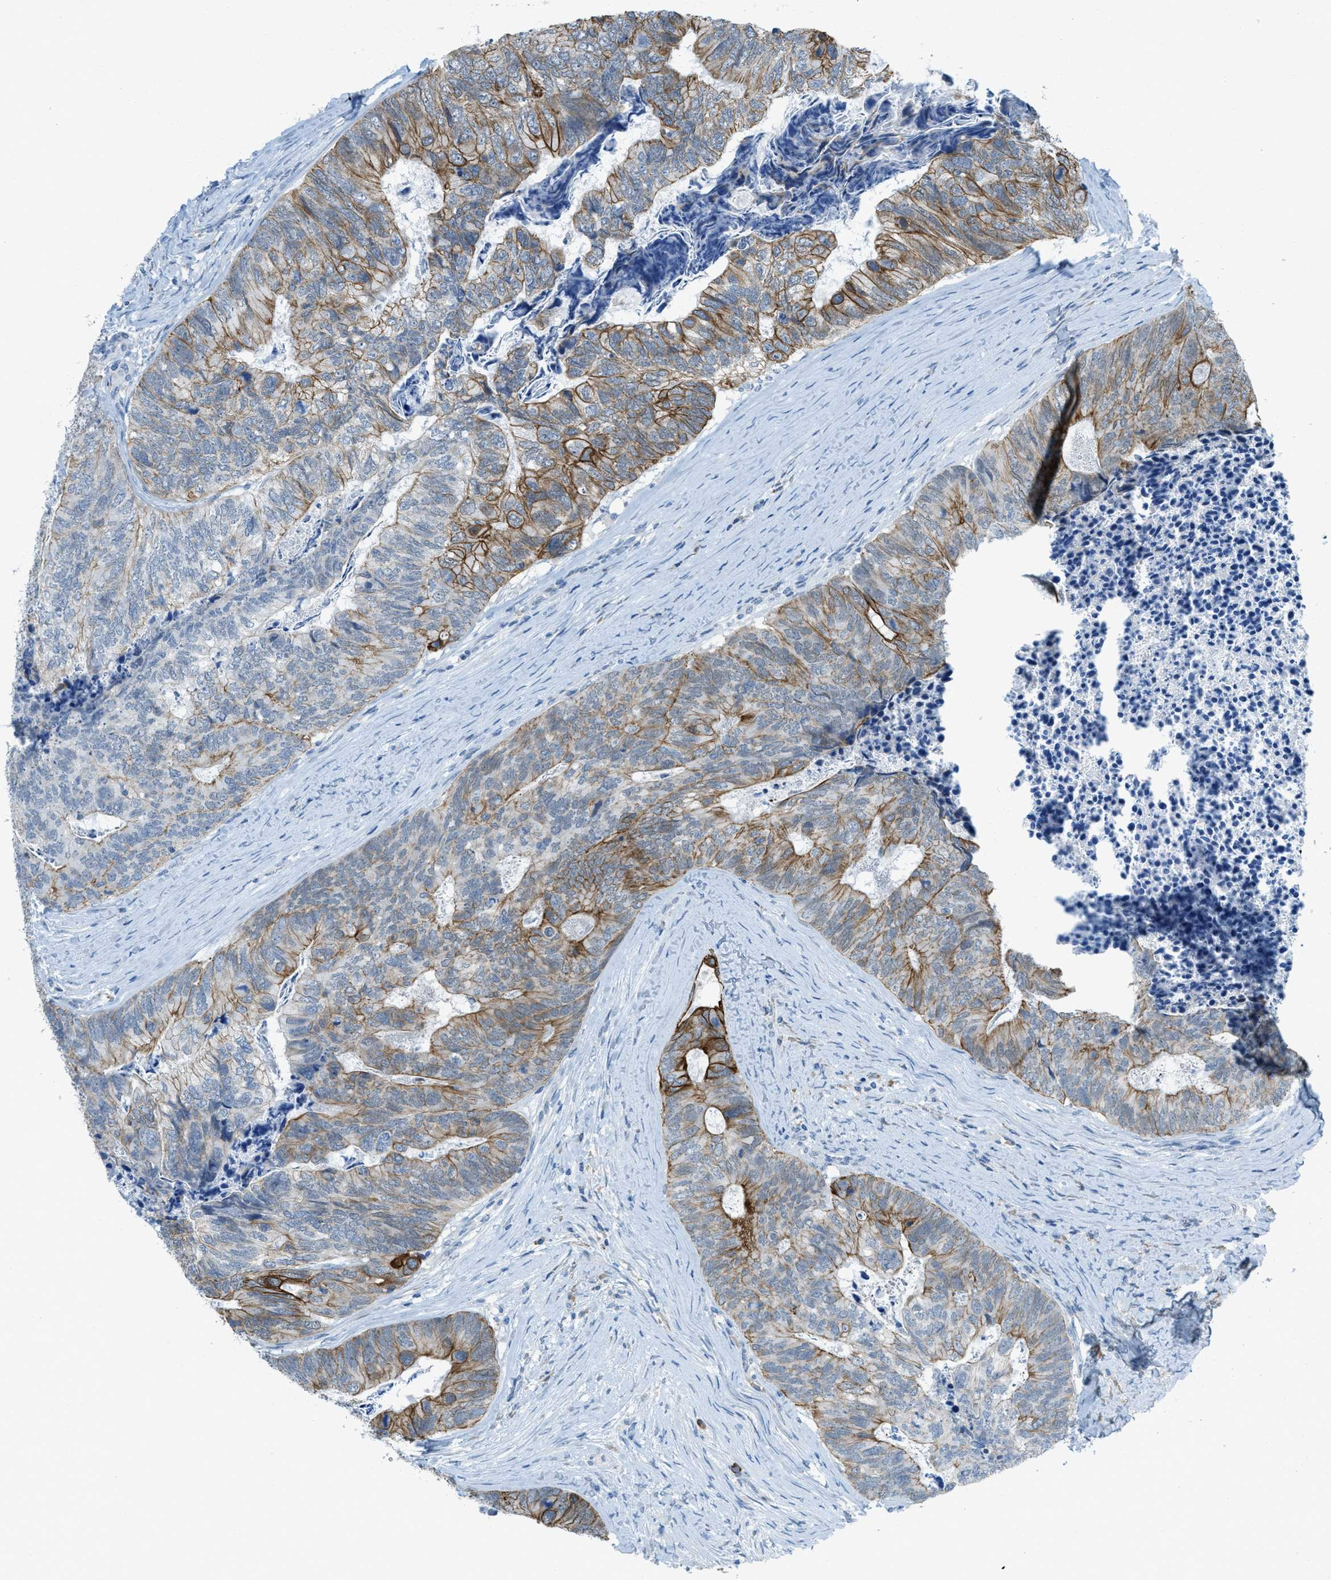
{"staining": {"intensity": "moderate", "quantity": ">75%", "location": "cytoplasmic/membranous"}, "tissue": "colorectal cancer", "cell_type": "Tumor cells", "image_type": "cancer", "snomed": [{"axis": "morphology", "description": "Adenocarcinoma, NOS"}, {"axis": "topography", "description": "Colon"}], "caption": "Immunohistochemical staining of human colorectal cancer (adenocarcinoma) exhibits moderate cytoplasmic/membranous protein staining in about >75% of tumor cells.", "gene": "KLHL8", "patient": {"sex": "female", "age": 67}}